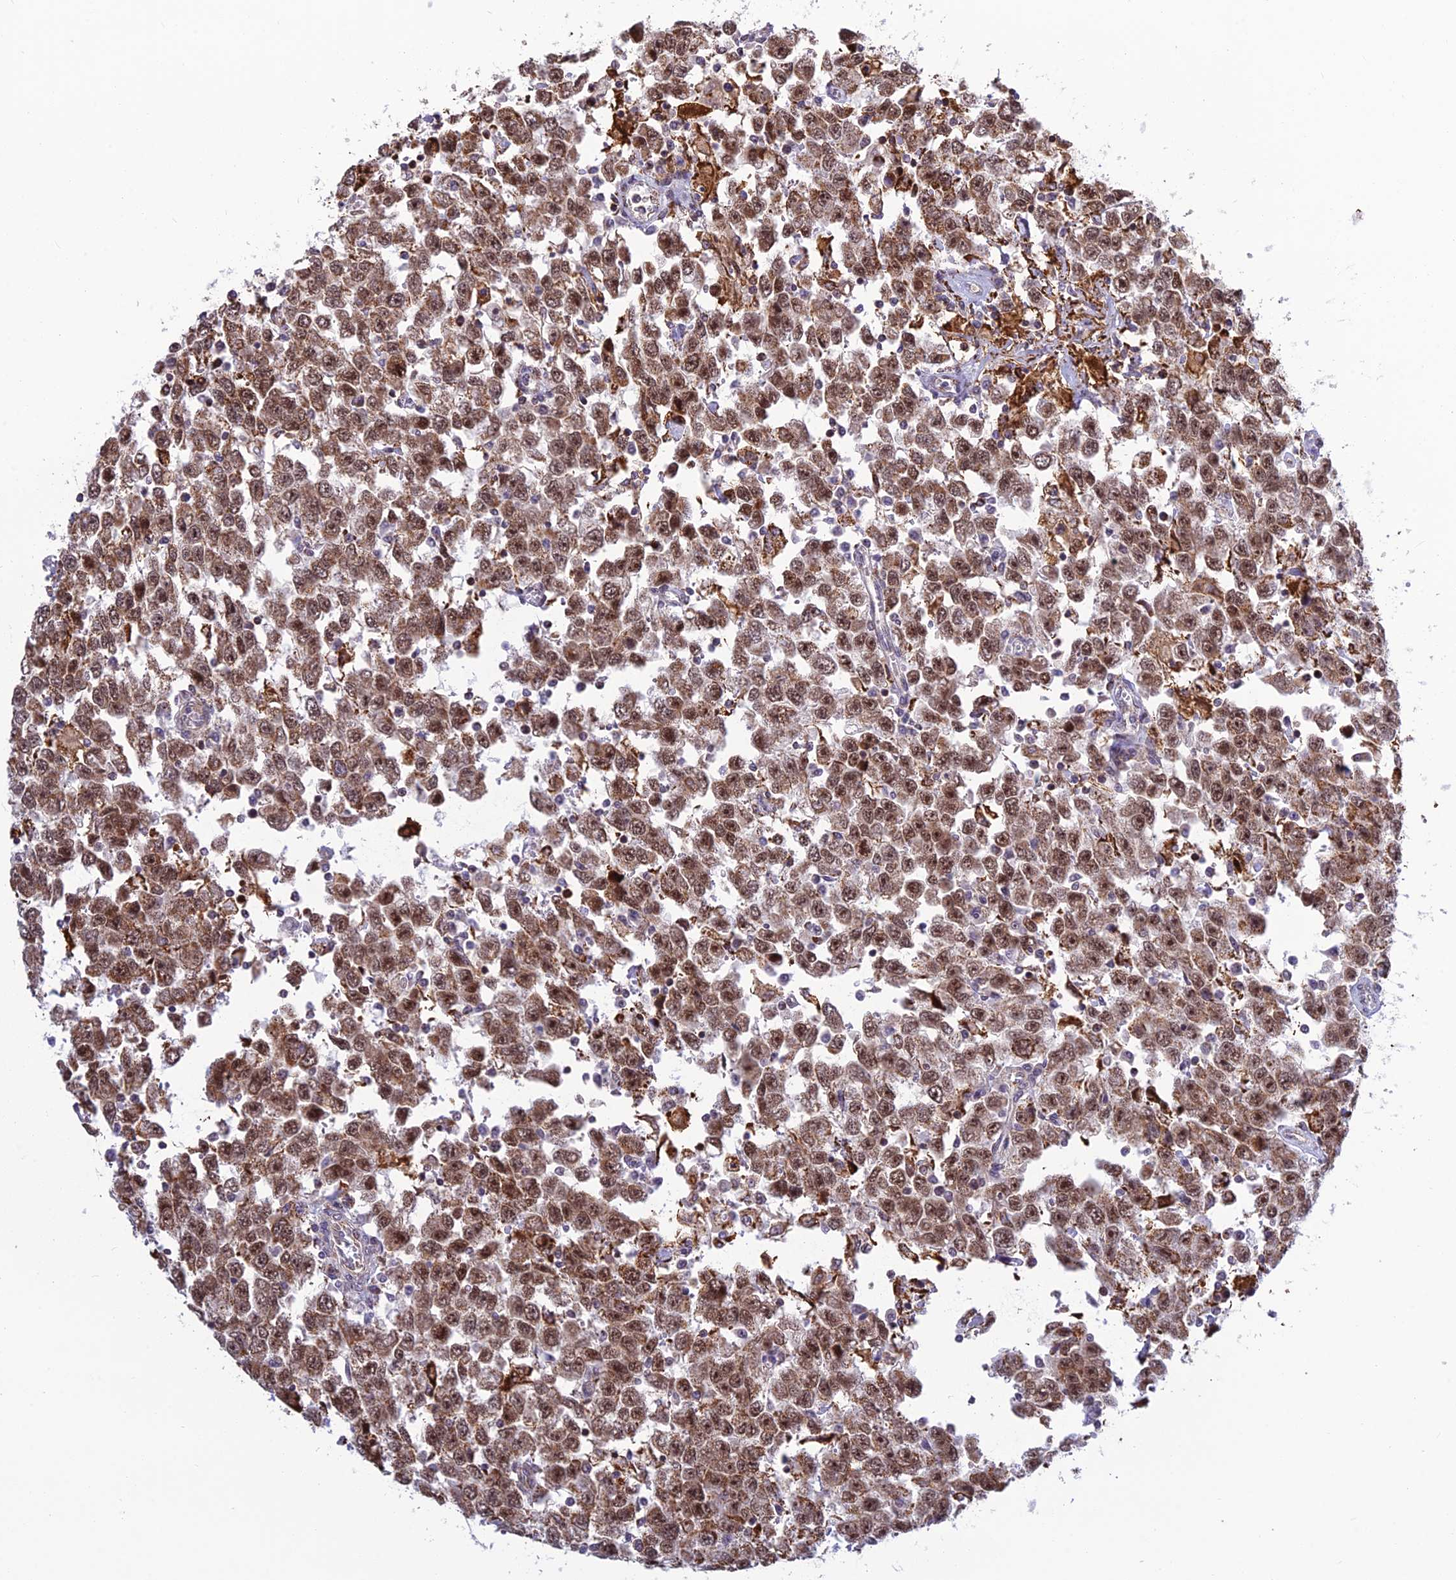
{"staining": {"intensity": "moderate", "quantity": ">75%", "location": "cytoplasmic/membranous,nuclear"}, "tissue": "testis cancer", "cell_type": "Tumor cells", "image_type": "cancer", "snomed": [{"axis": "morphology", "description": "Seminoma, NOS"}, {"axis": "topography", "description": "Testis"}], "caption": "Seminoma (testis) tissue exhibits moderate cytoplasmic/membranous and nuclear expression in approximately >75% of tumor cells, visualized by immunohistochemistry.", "gene": "POLR1G", "patient": {"sex": "male", "age": 41}}